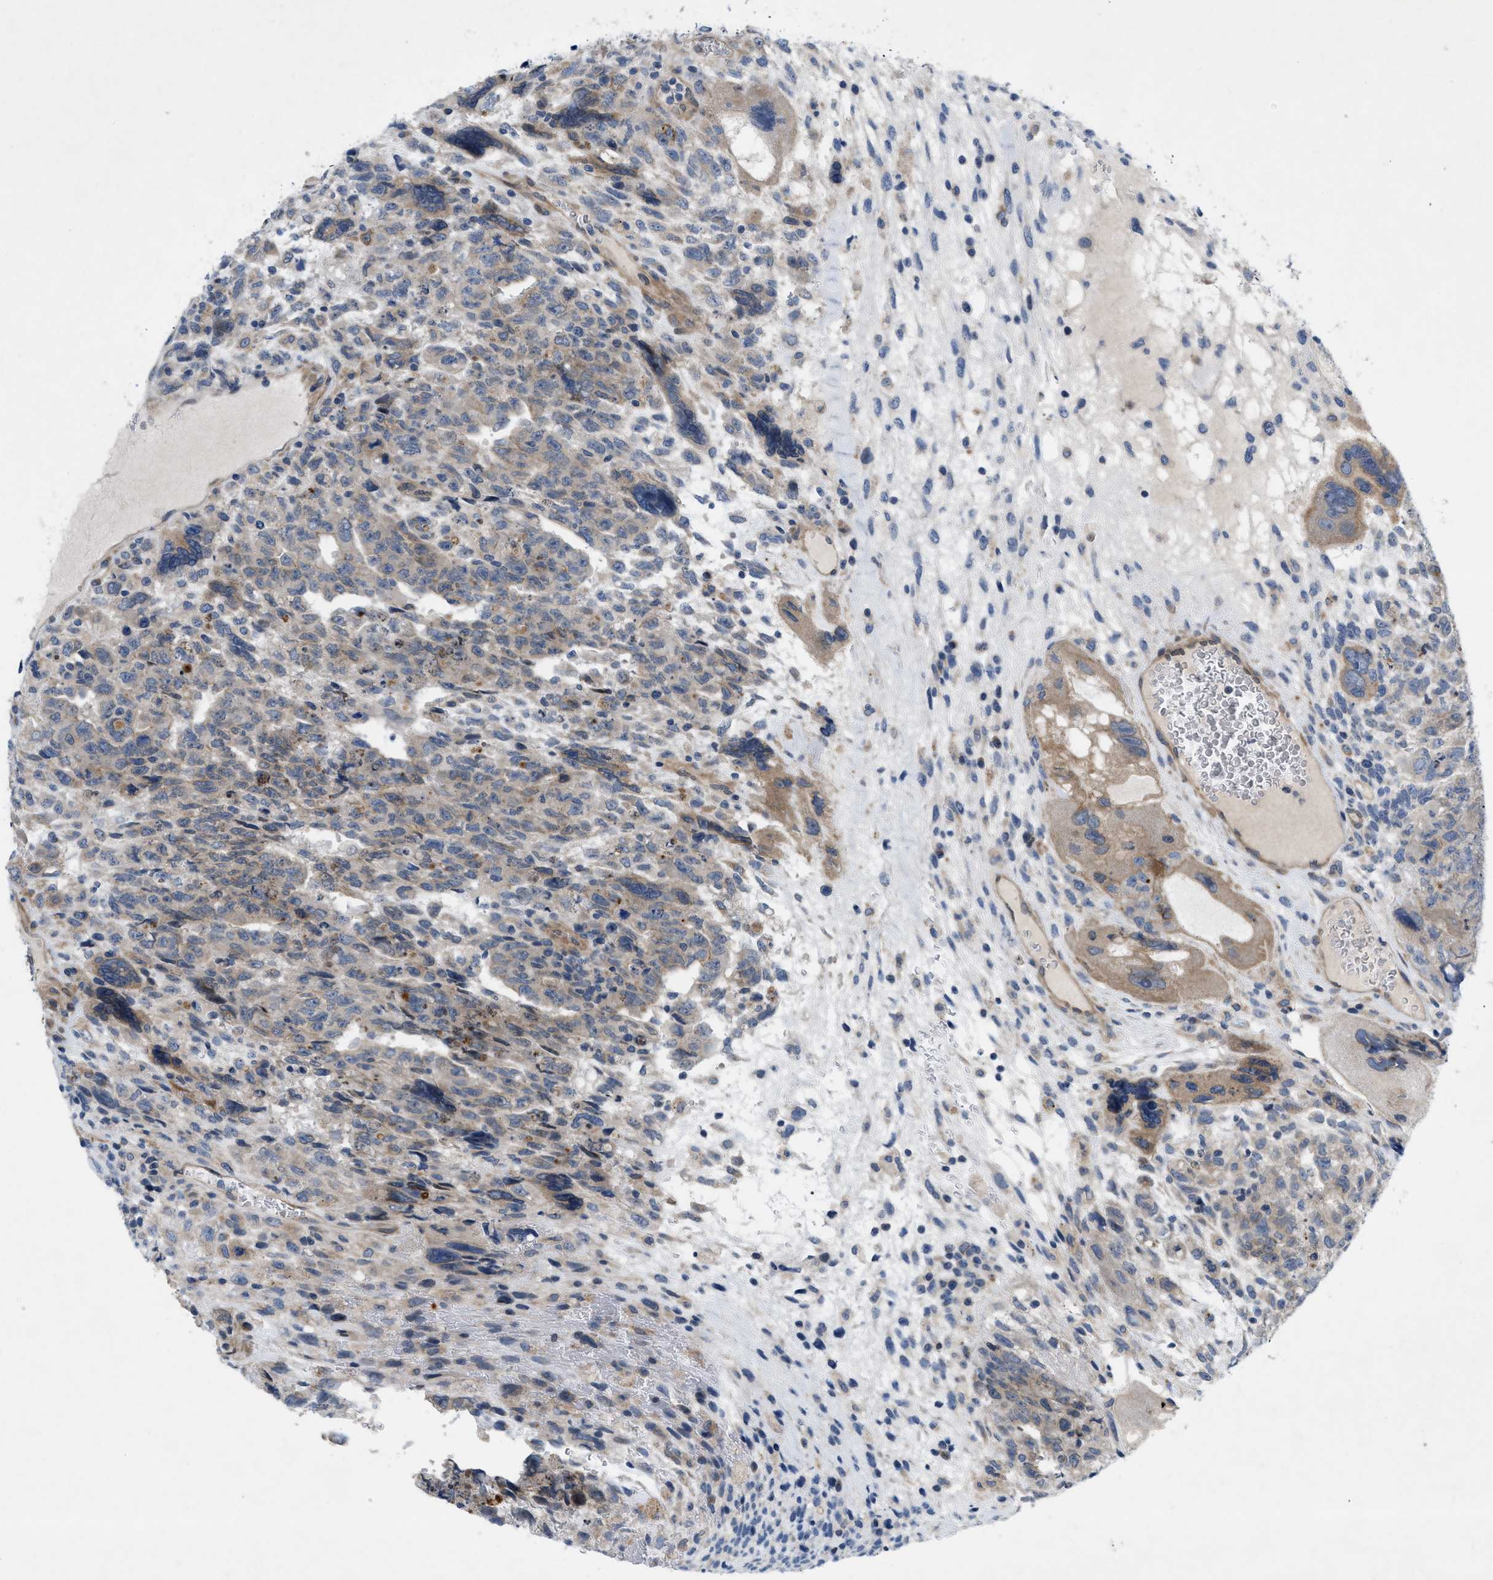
{"staining": {"intensity": "weak", "quantity": "25%-75%", "location": "cytoplasmic/membranous"}, "tissue": "testis cancer", "cell_type": "Tumor cells", "image_type": "cancer", "snomed": [{"axis": "morphology", "description": "Carcinoma, Embryonal, NOS"}, {"axis": "topography", "description": "Testis"}], "caption": "Brown immunohistochemical staining in testis cancer demonstrates weak cytoplasmic/membranous staining in approximately 25%-75% of tumor cells.", "gene": "NDEL1", "patient": {"sex": "male", "age": 28}}